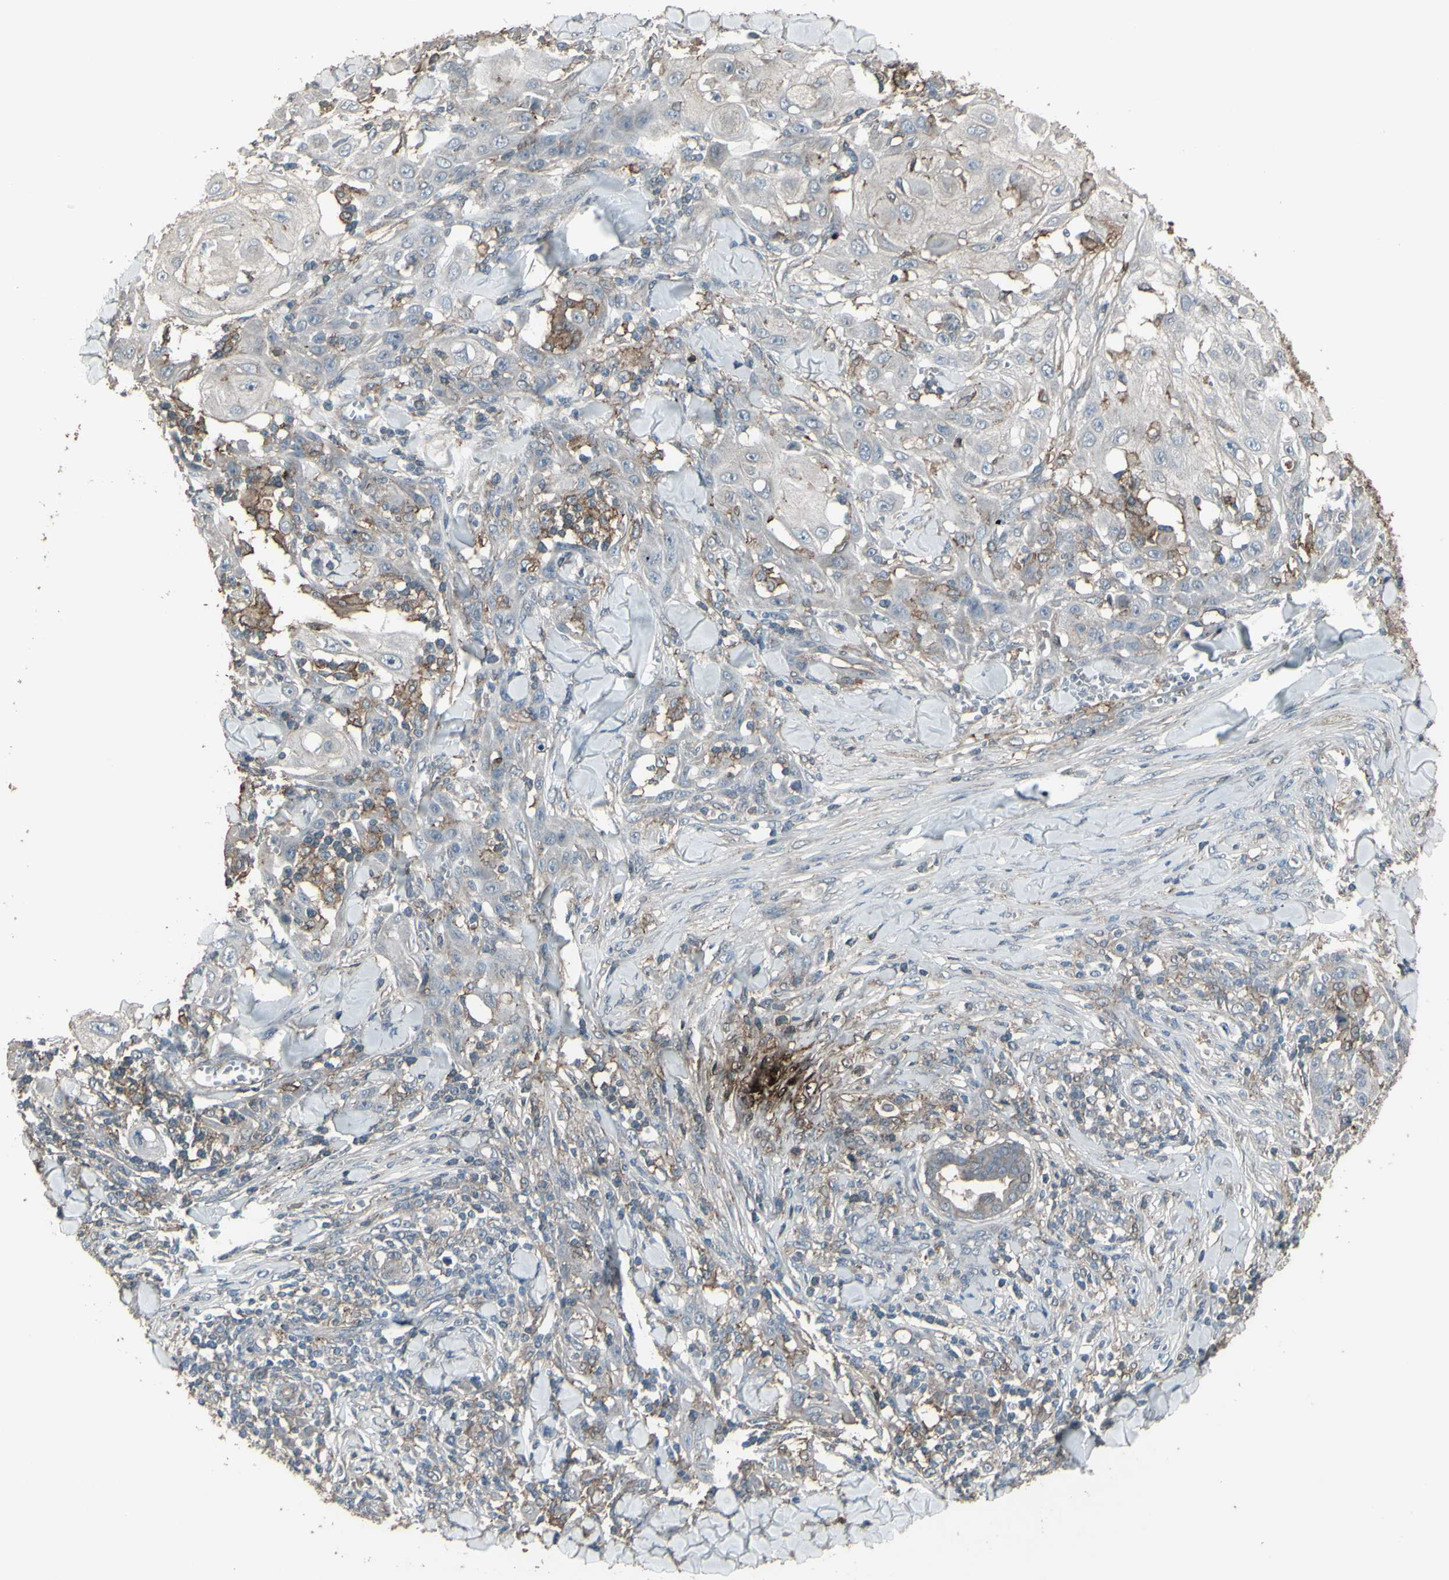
{"staining": {"intensity": "negative", "quantity": "none", "location": "none"}, "tissue": "skin cancer", "cell_type": "Tumor cells", "image_type": "cancer", "snomed": [{"axis": "morphology", "description": "Squamous cell carcinoma, NOS"}, {"axis": "topography", "description": "Skin"}], "caption": "This is a photomicrograph of IHC staining of skin cancer, which shows no positivity in tumor cells.", "gene": "SMO", "patient": {"sex": "male", "age": 24}}